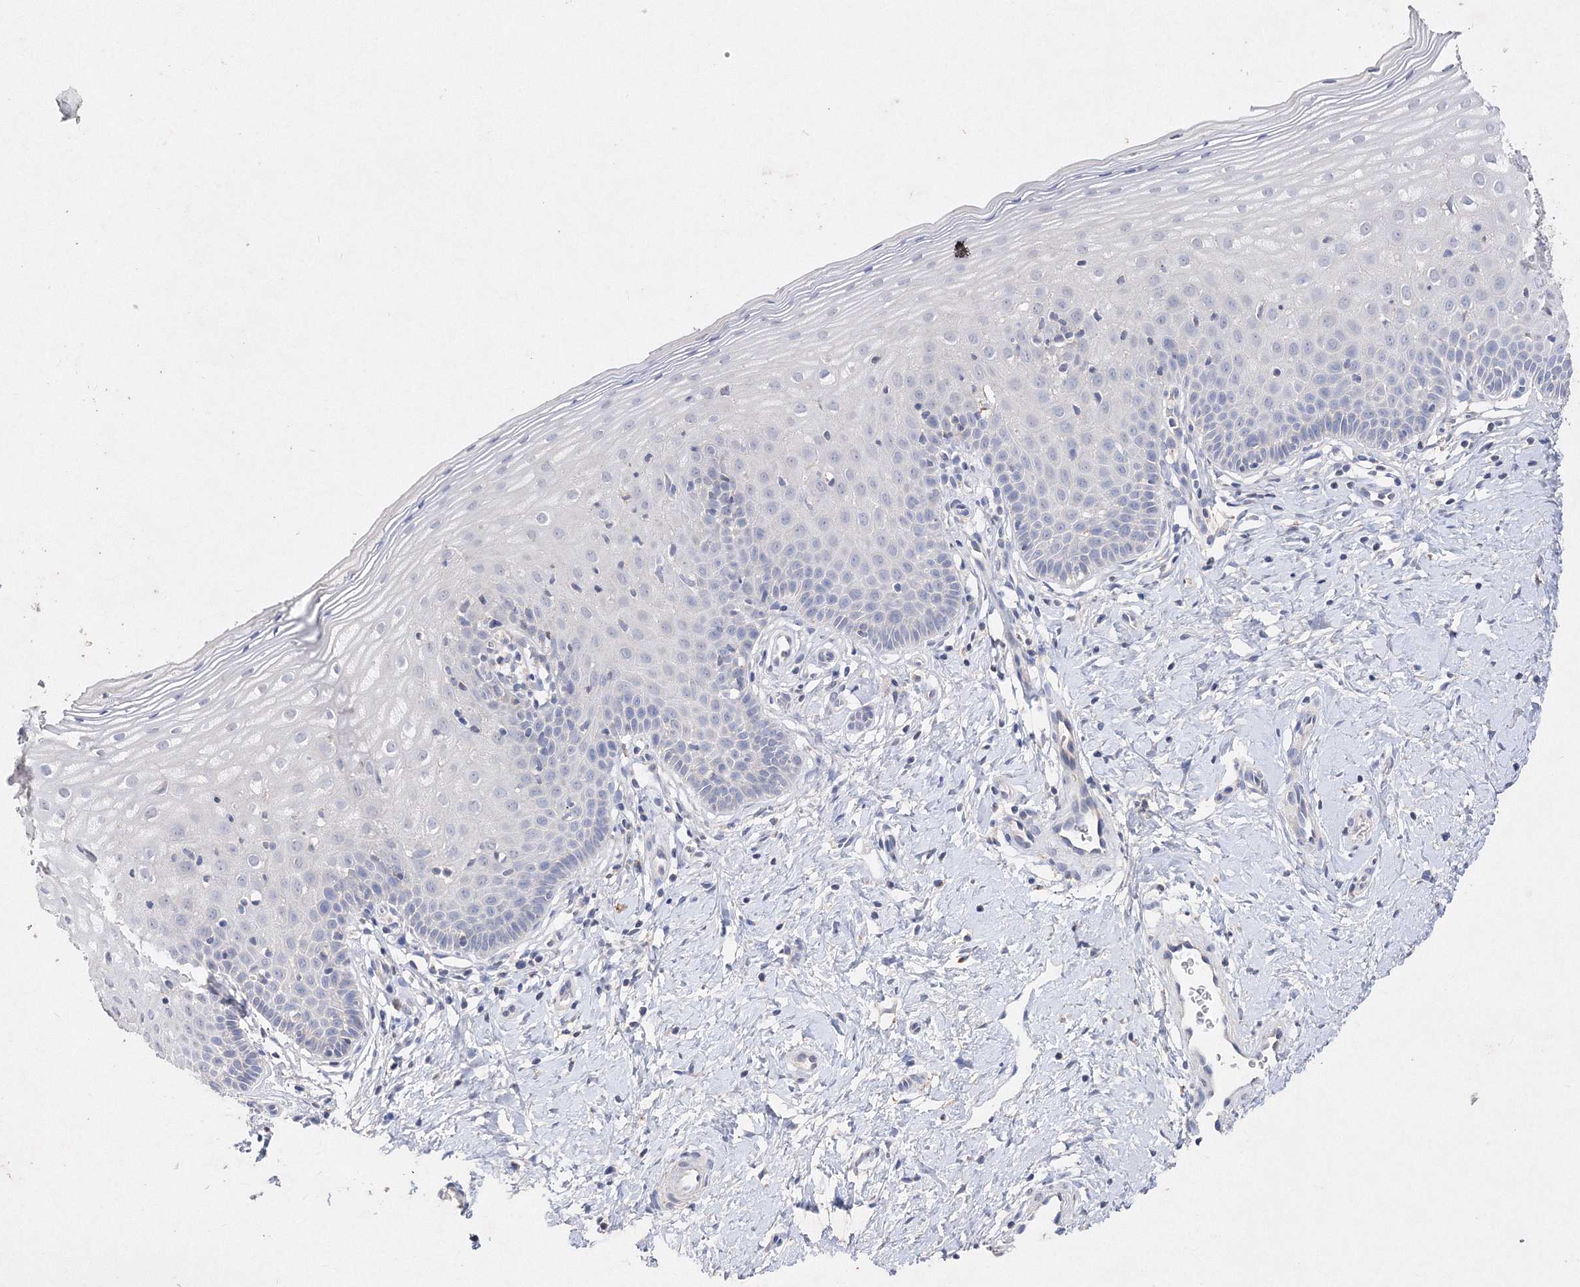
{"staining": {"intensity": "weak", "quantity": "<25%", "location": "cytoplasmic/membranous"}, "tissue": "cervix", "cell_type": "Glandular cells", "image_type": "normal", "snomed": [{"axis": "morphology", "description": "Normal tissue, NOS"}, {"axis": "topography", "description": "Cervix"}], "caption": "Glandular cells are negative for protein expression in normal human cervix. (IHC, brightfield microscopy, high magnification).", "gene": "GLS", "patient": {"sex": "female", "age": 36}}